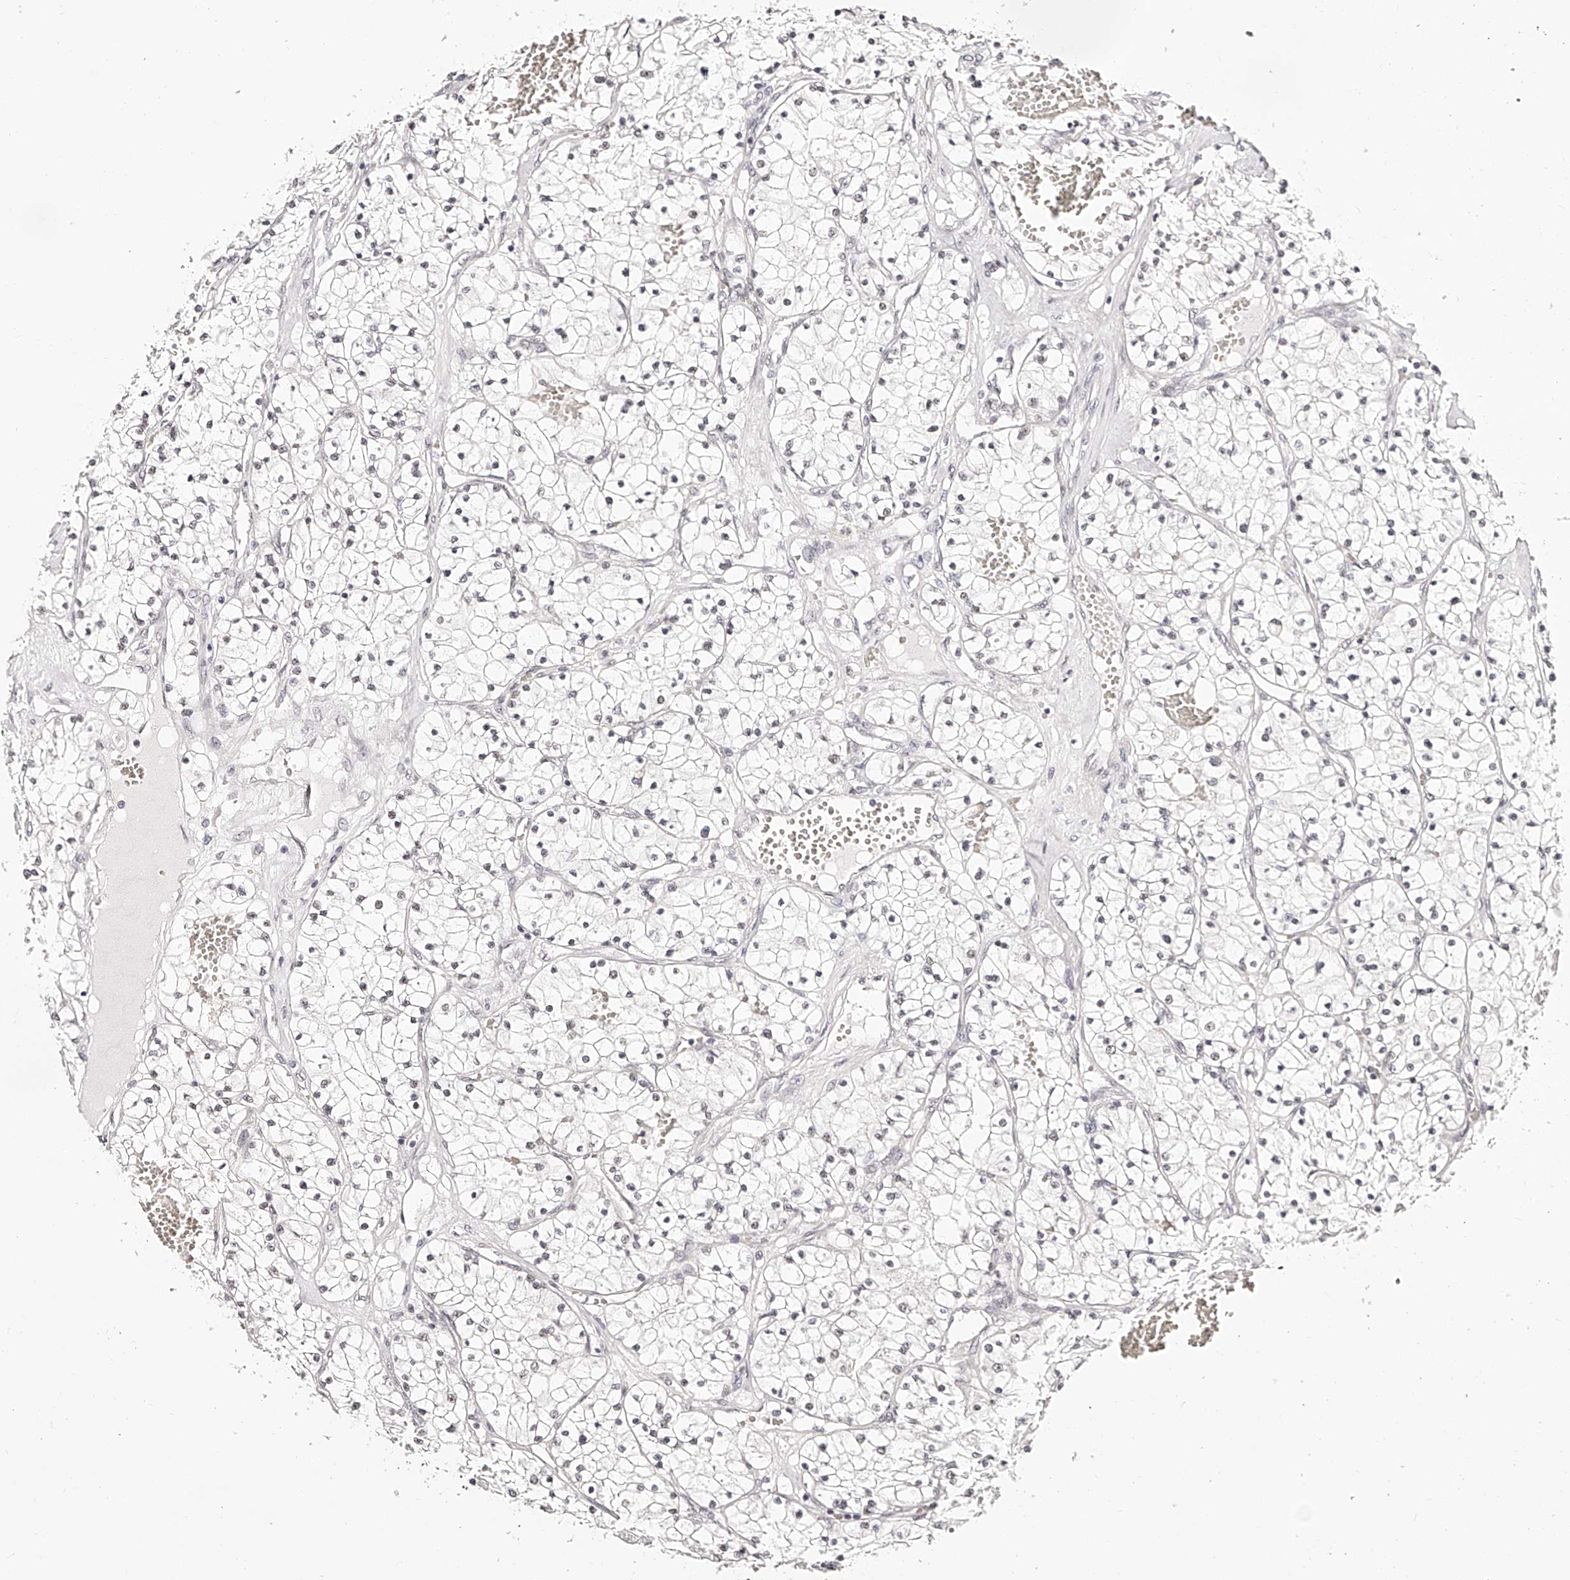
{"staining": {"intensity": "weak", "quantity": "<25%", "location": "nuclear"}, "tissue": "renal cancer", "cell_type": "Tumor cells", "image_type": "cancer", "snomed": [{"axis": "morphology", "description": "Normal tissue, NOS"}, {"axis": "morphology", "description": "Adenocarcinoma, NOS"}, {"axis": "topography", "description": "Kidney"}], "caption": "This image is of renal adenocarcinoma stained with IHC to label a protein in brown with the nuclei are counter-stained blue. There is no positivity in tumor cells.", "gene": "USF3", "patient": {"sex": "male", "age": 68}}